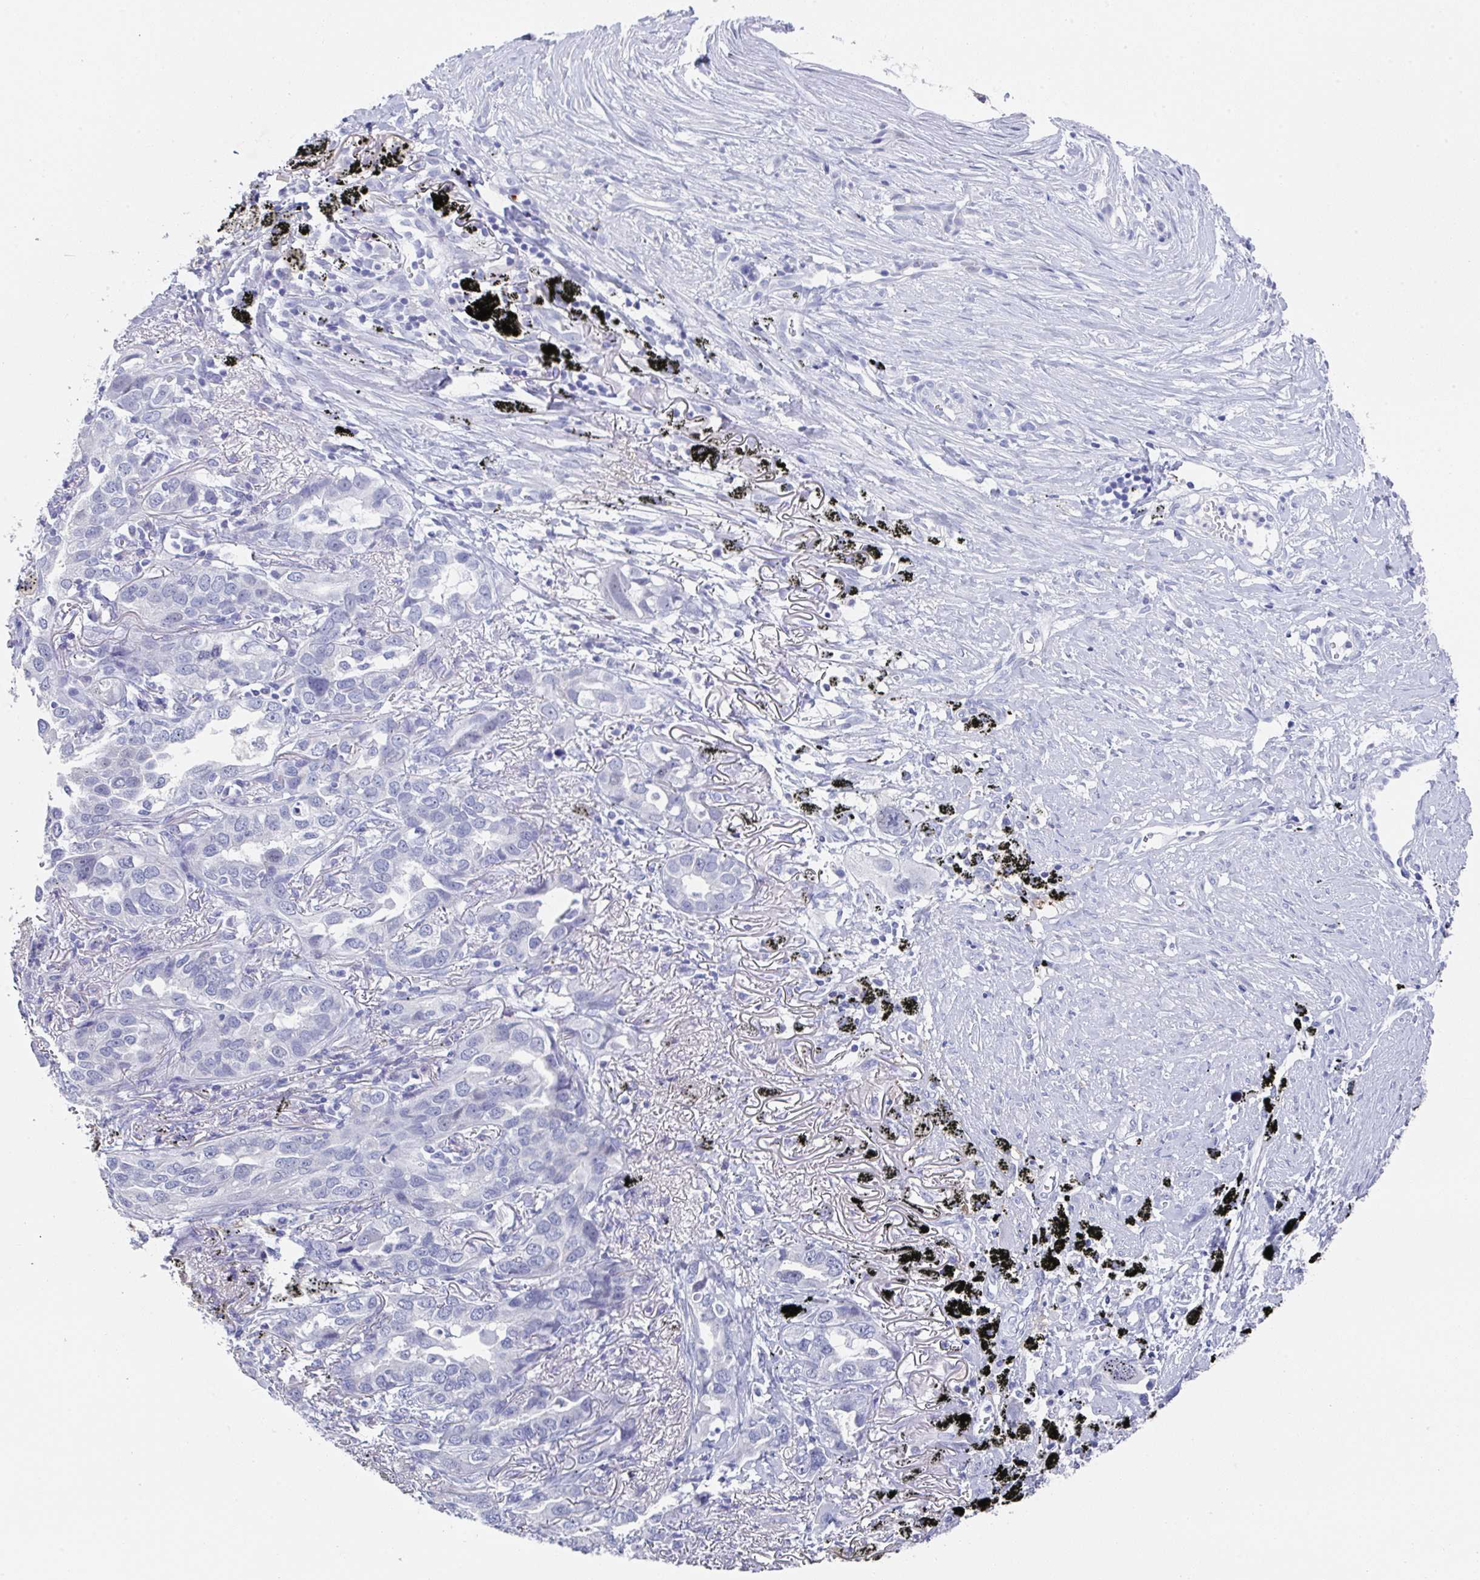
{"staining": {"intensity": "negative", "quantity": "none", "location": "none"}, "tissue": "lung cancer", "cell_type": "Tumor cells", "image_type": "cancer", "snomed": [{"axis": "morphology", "description": "Adenocarcinoma, NOS"}, {"axis": "topography", "description": "Lung"}], "caption": "An immunohistochemistry photomicrograph of lung cancer (adenocarcinoma) is shown. There is no staining in tumor cells of lung cancer (adenocarcinoma).", "gene": "TNFRSF8", "patient": {"sex": "male", "age": 67}}